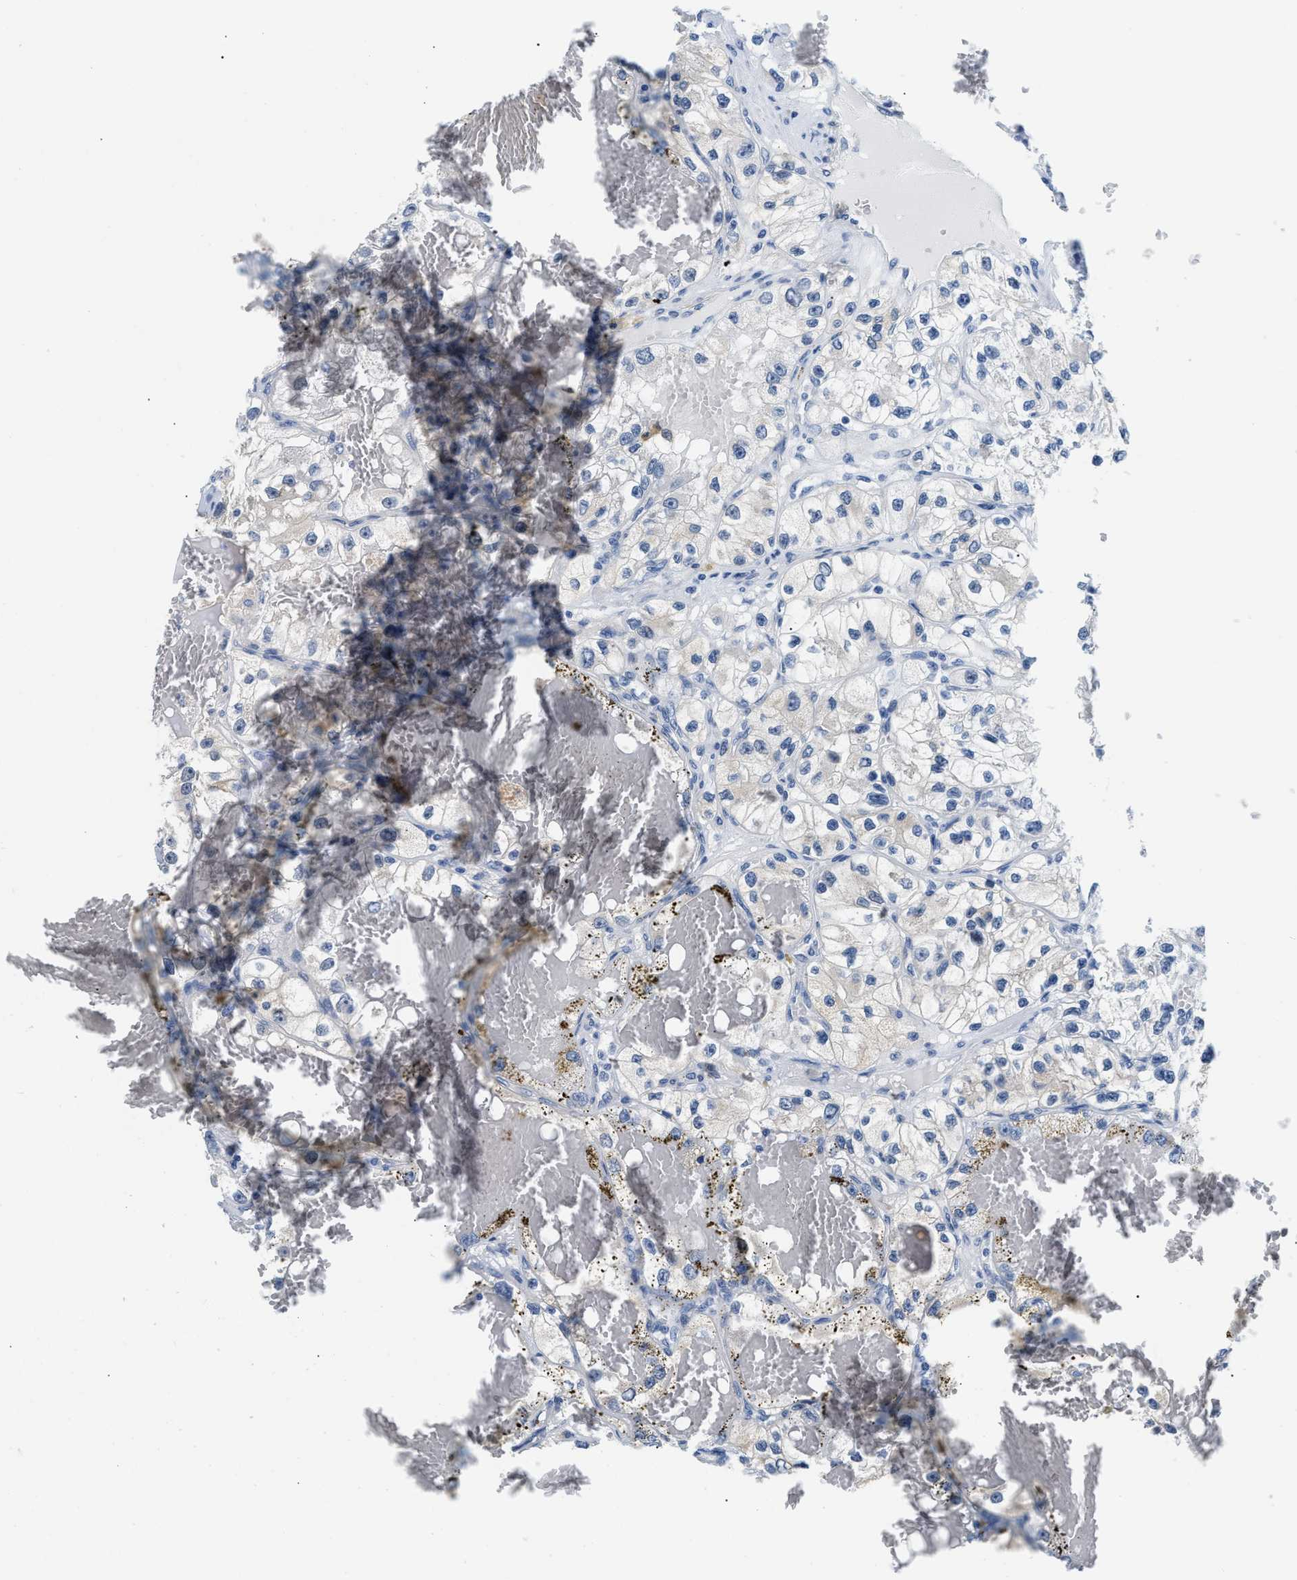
{"staining": {"intensity": "negative", "quantity": "none", "location": "none"}, "tissue": "renal cancer", "cell_type": "Tumor cells", "image_type": "cancer", "snomed": [{"axis": "morphology", "description": "Adenocarcinoma, NOS"}, {"axis": "topography", "description": "Kidney"}], "caption": "Renal cancer was stained to show a protein in brown. There is no significant positivity in tumor cells. (DAB (3,3'-diaminobenzidine) immunohistochemistry, high magnification).", "gene": "CLGN", "patient": {"sex": "female", "age": 57}}